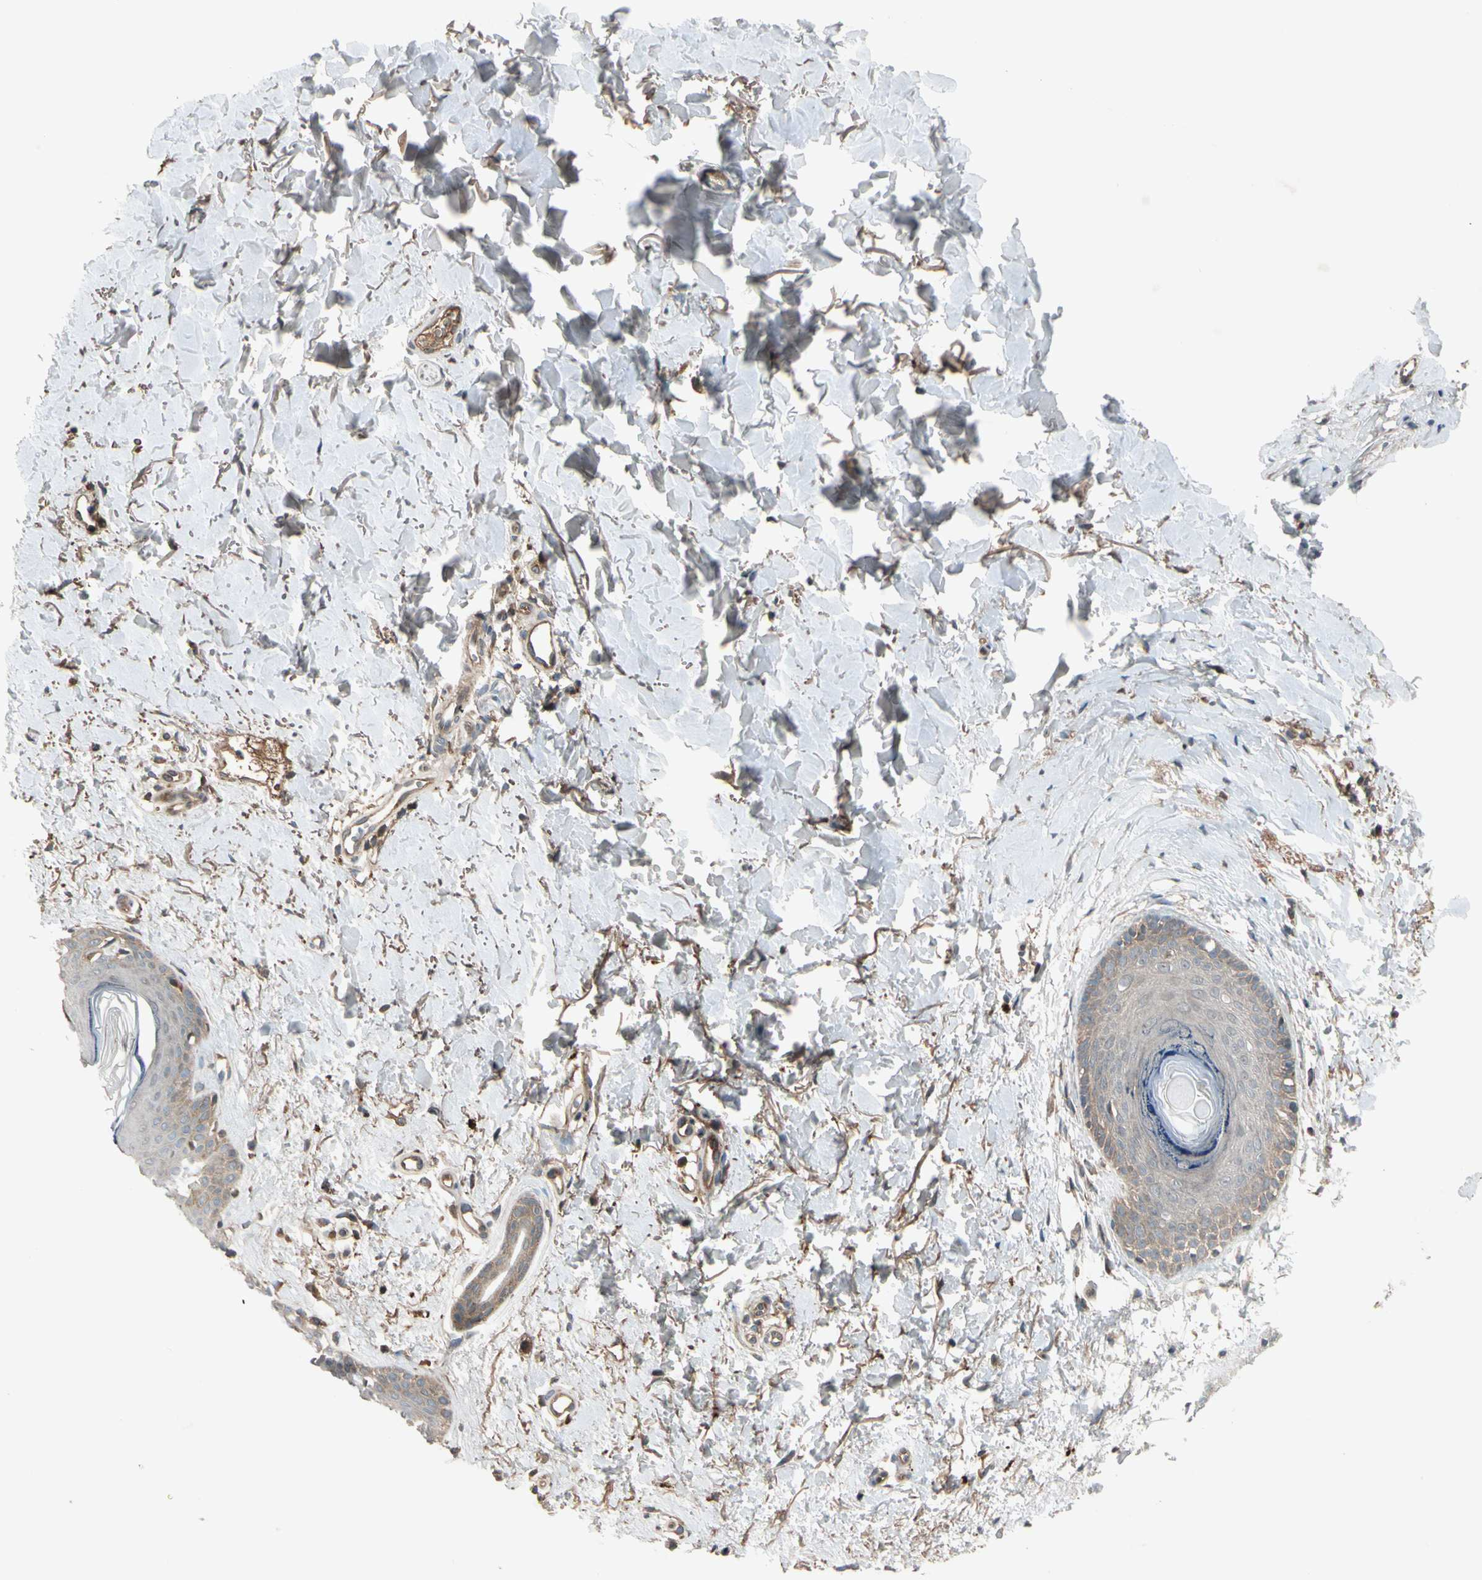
{"staining": {"intensity": "moderate", "quantity": ">75%", "location": "cytoplasmic/membranous"}, "tissue": "skin", "cell_type": "Fibroblasts", "image_type": "normal", "snomed": [{"axis": "morphology", "description": "Normal tissue, NOS"}, {"axis": "topography", "description": "Skin"}], "caption": "Immunohistochemical staining of unremarkable human skin reveals >75% levels of moderate cytoplasmic/membranous protein staining in about >75% of fibroblasts. (brown staining indicates protein expression, while blue staining denotes nuclei).", "gene": "ACVR1C", "patient": {"sex": "female", "age": 56}}